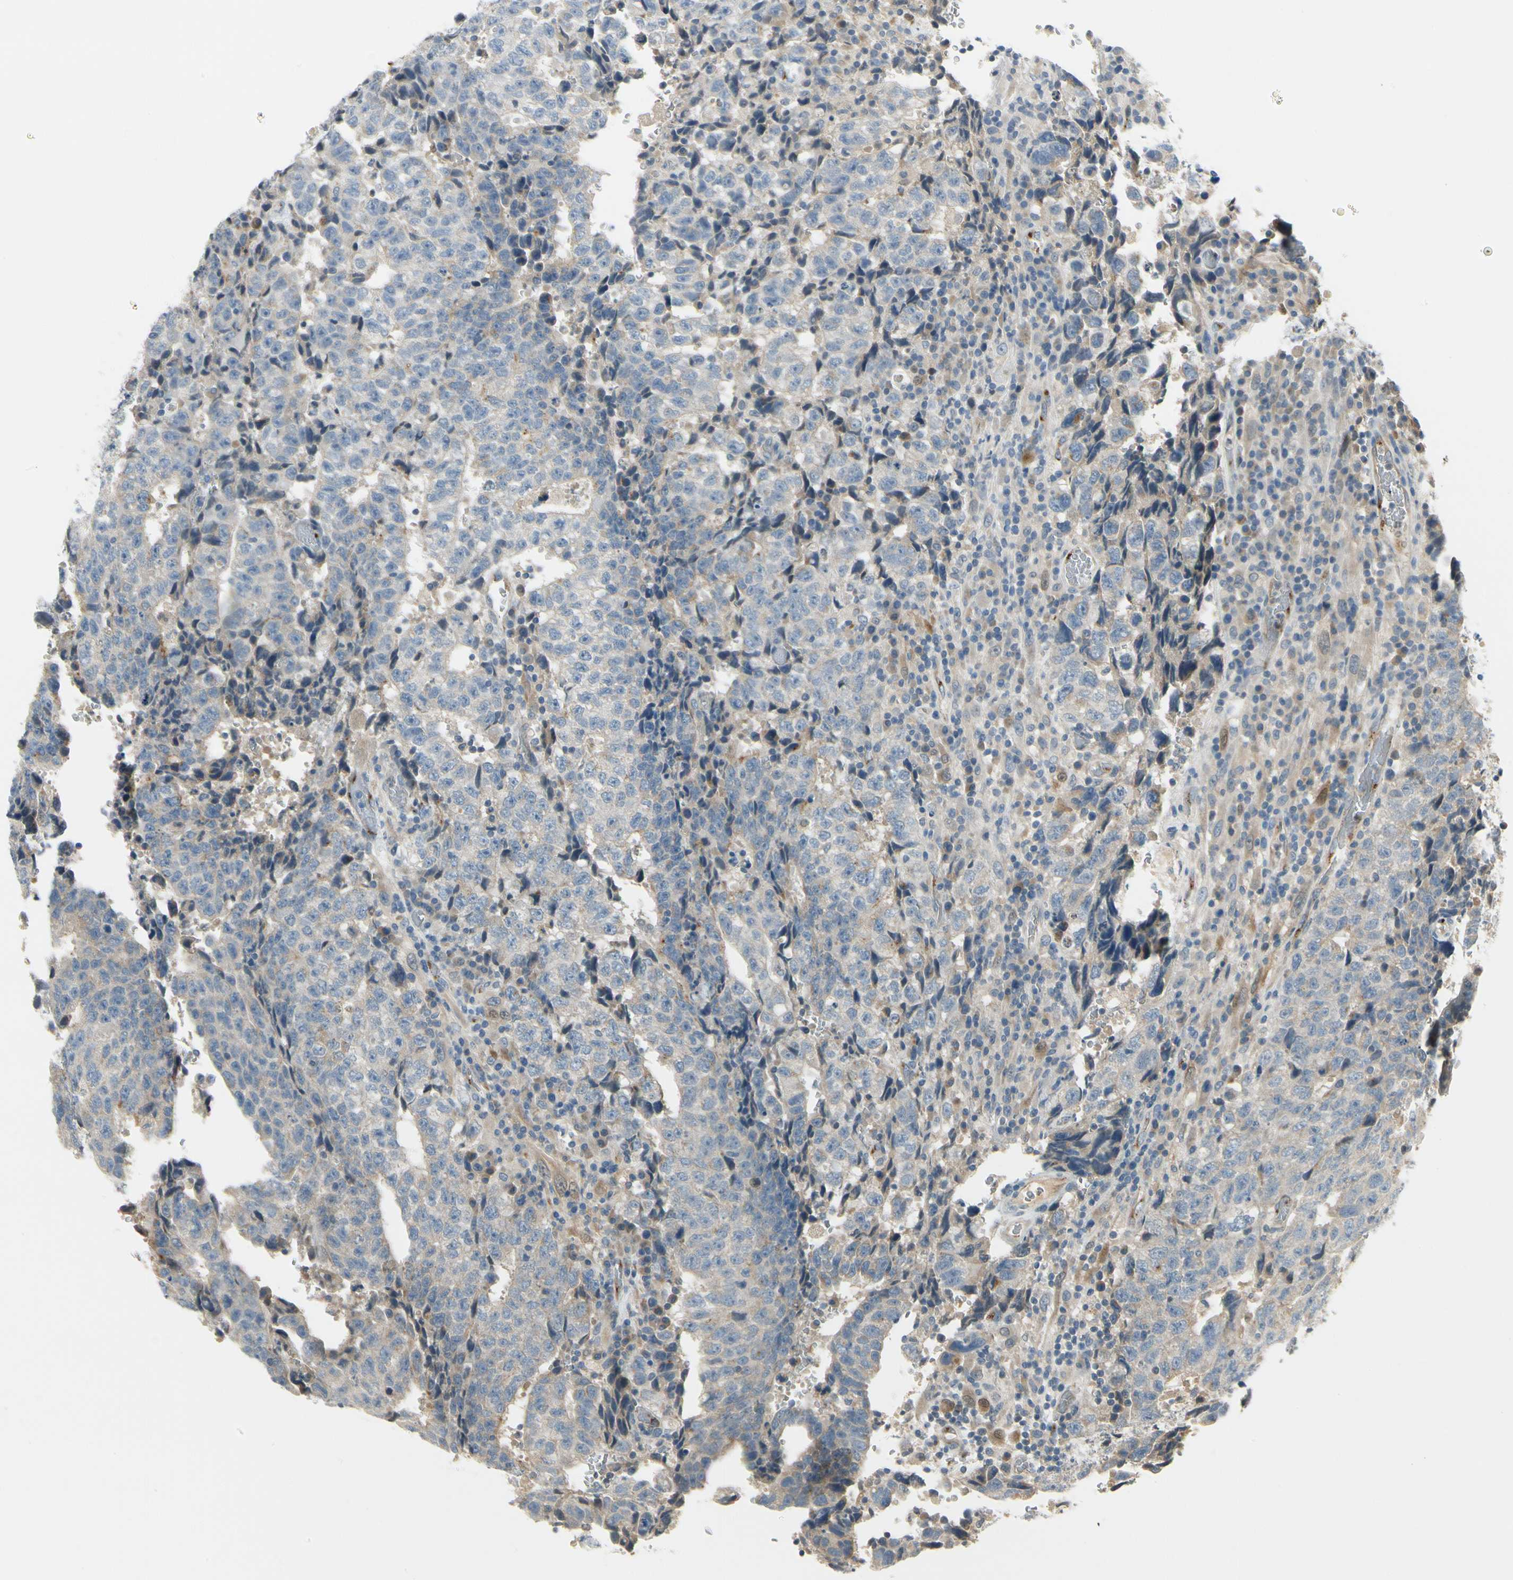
{"staining": {"intensity": "weak", "quantity": "25%-75%", "location": "cytoplasmic/membranous"}, "tissue": "testis cancer", "cell_type": "Tumor cells", "image_type": "cancer", "snomed": [{"axis": "morphology", "description": "Necrosis, NOS"}, {"axis": "morphology", "description": "Carcinoma, Embryonal, NOS"}, {"axis": "topography", "description": "Testis"}], "caption": "Protein expression analysis of testis cancer (embryonal carcinoma) reveals weak cytoplasmic/membranous expression in approximately 25%-75% of tumor cells. (Stains: DAB (3,3'-diaminobenzidine) in brown, nuclei in blue, Microscopy: brightfield microscopy at high magnification).", "gene": "MANSC1", "patient": {"sex": "male", "age": 19}}